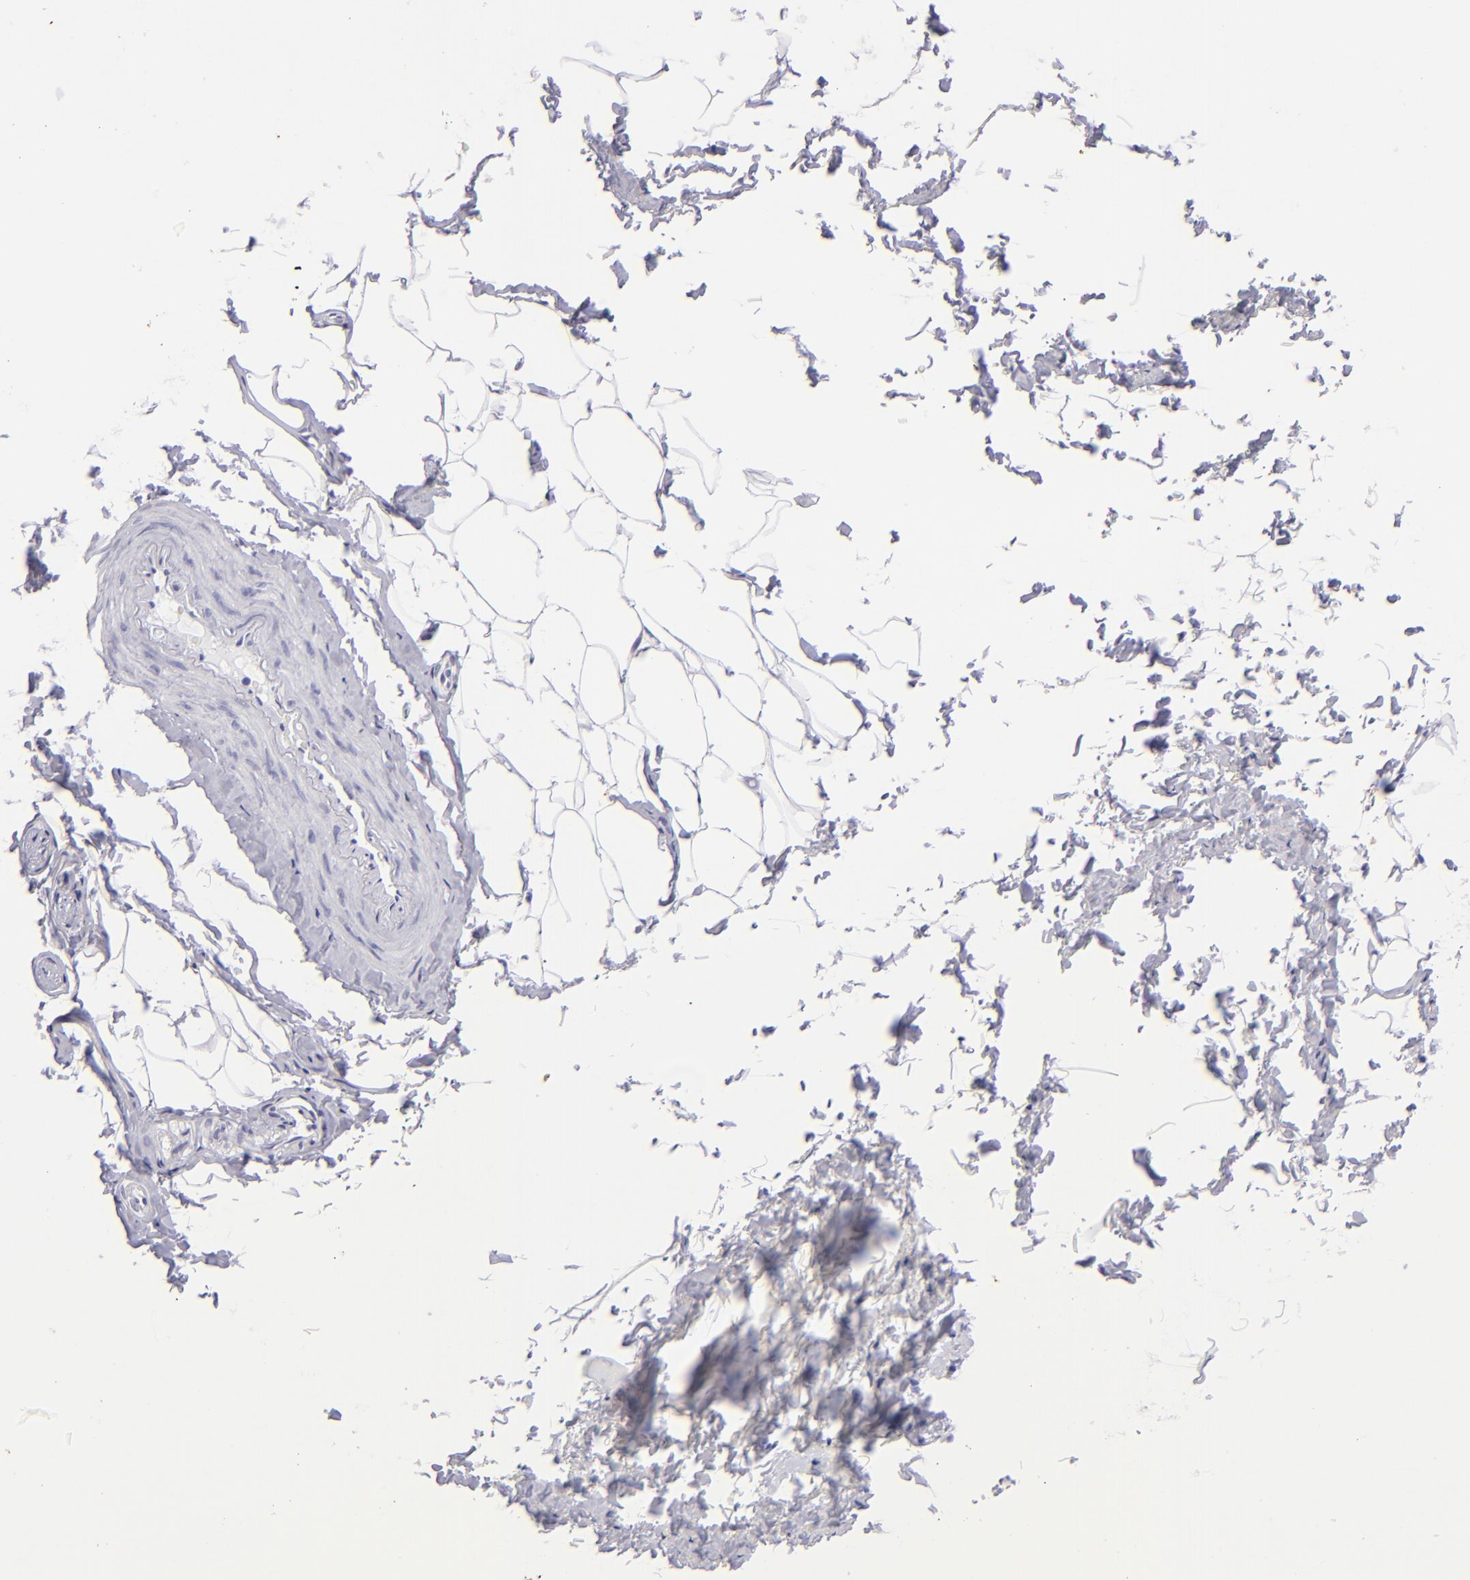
{"staining": {"intensity": "negative", "quantity": "none", "location": "none"}, "tissue": "adipose tissue", "cell_type": "Adipocytes", "image_type": "normal", "snomed": [{"axis": "morphology", "description": "Normal tissue, NOS"}, {"axis": "topography", "description": "Soft tissue"}, {"axis": "topography", "description": "Peripheral nerve tissue"}], "caption": "This is a histopathology image of immunohistochemistry (IHC) staining of unremarkable adipose tissue, which shows no staining in adipocytes. Nuclei are stained in blue.", "gene": "MITF", "patient": {"sex": "female", "age": 68}}